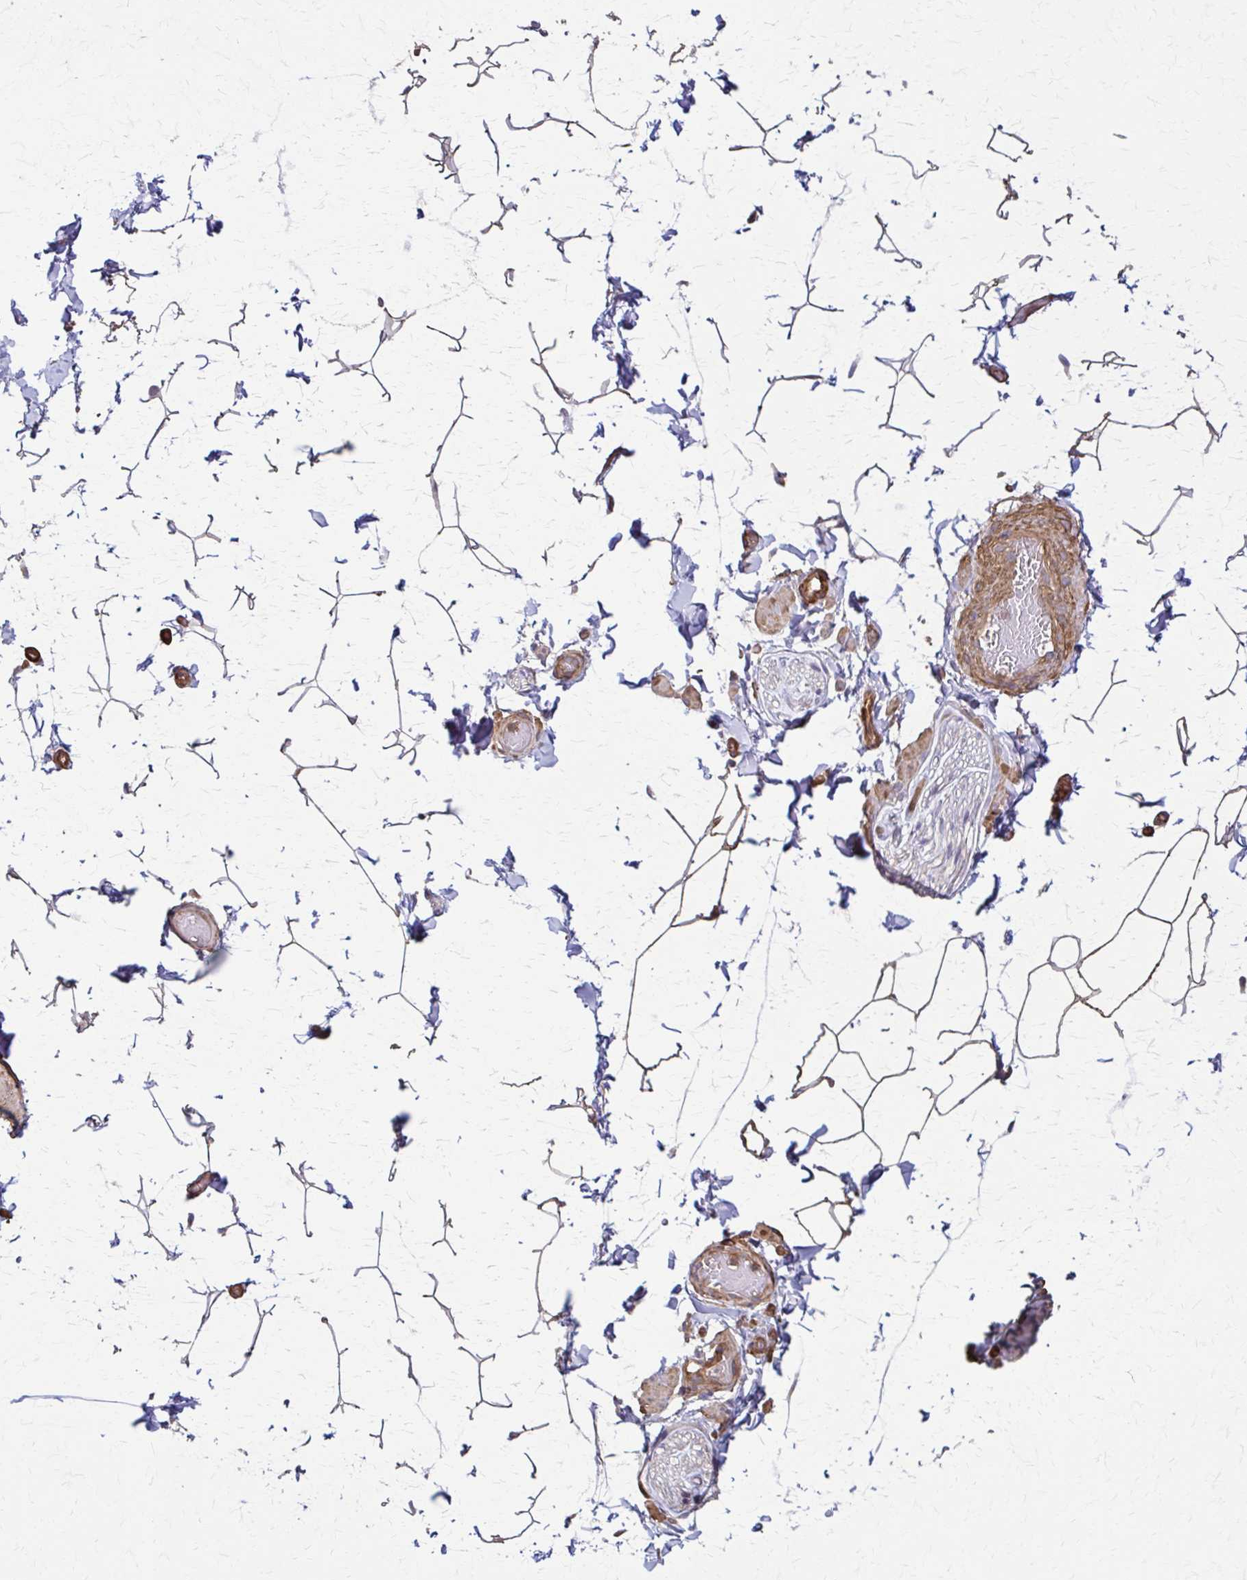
{"staining": {"intensity": "negative", "quantity": "none", "location": "none"}, "tissue": "adipose tissue", "cell_type": "Adipocytes", "image_type": "normal", "snomed": [{"axis": "morphology", "description": "Normal tissue, NOS"}, {"axis": "topography", "description": "Epididymis"}, {"axis": "topography", "description": "Peripheral nerve tissue"}], "caption": "IHC of unremarkable human adipose tissue displays no staining in adipocytes. Nuclei are stained in blue.", "gene": "DSP", "patient": {"sex": "male", "age": 32}}